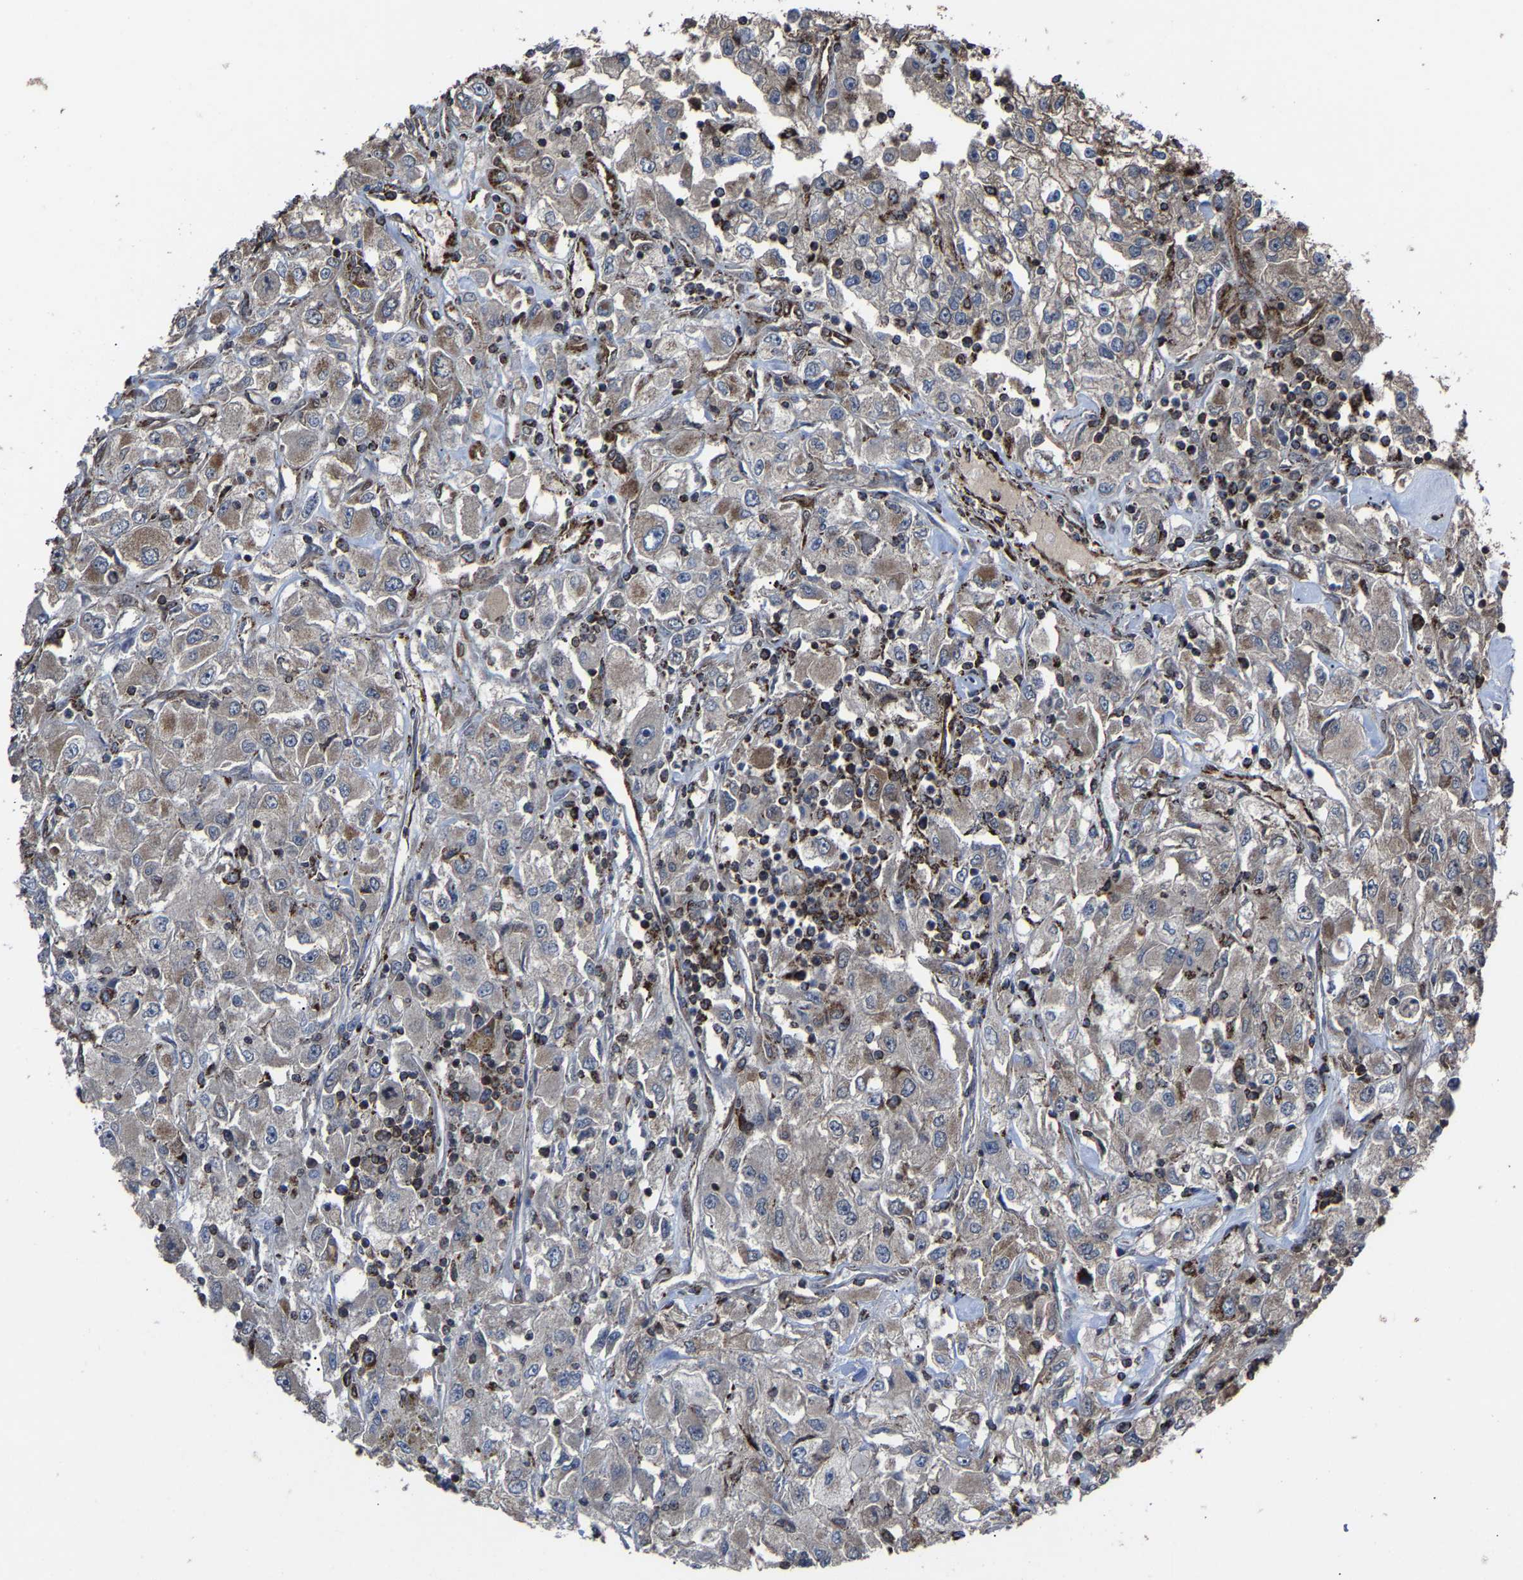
{"staining": {"intensity": "weak", "quantity": "25%-75%", "location": "cytoplasmic/membranous"}, "tissue": "renal cancer", "cell_type": "Tumor cells", "image_type": "cancer", "snomed": [{"axis": "morphology", "description": "Adenocarcinoma, NOS"}, {"axis": "topography", "description": "Kidney"}], "caption": "There is low levels of weak cytoplasmic/membranous staining in tumor cells of renal cancer (adenocarcinoma), as demonstrated by immunohistochemical staining (brown color).", "gene": "NDUFV3", "patient": {"sex": "female", "age": 52}}